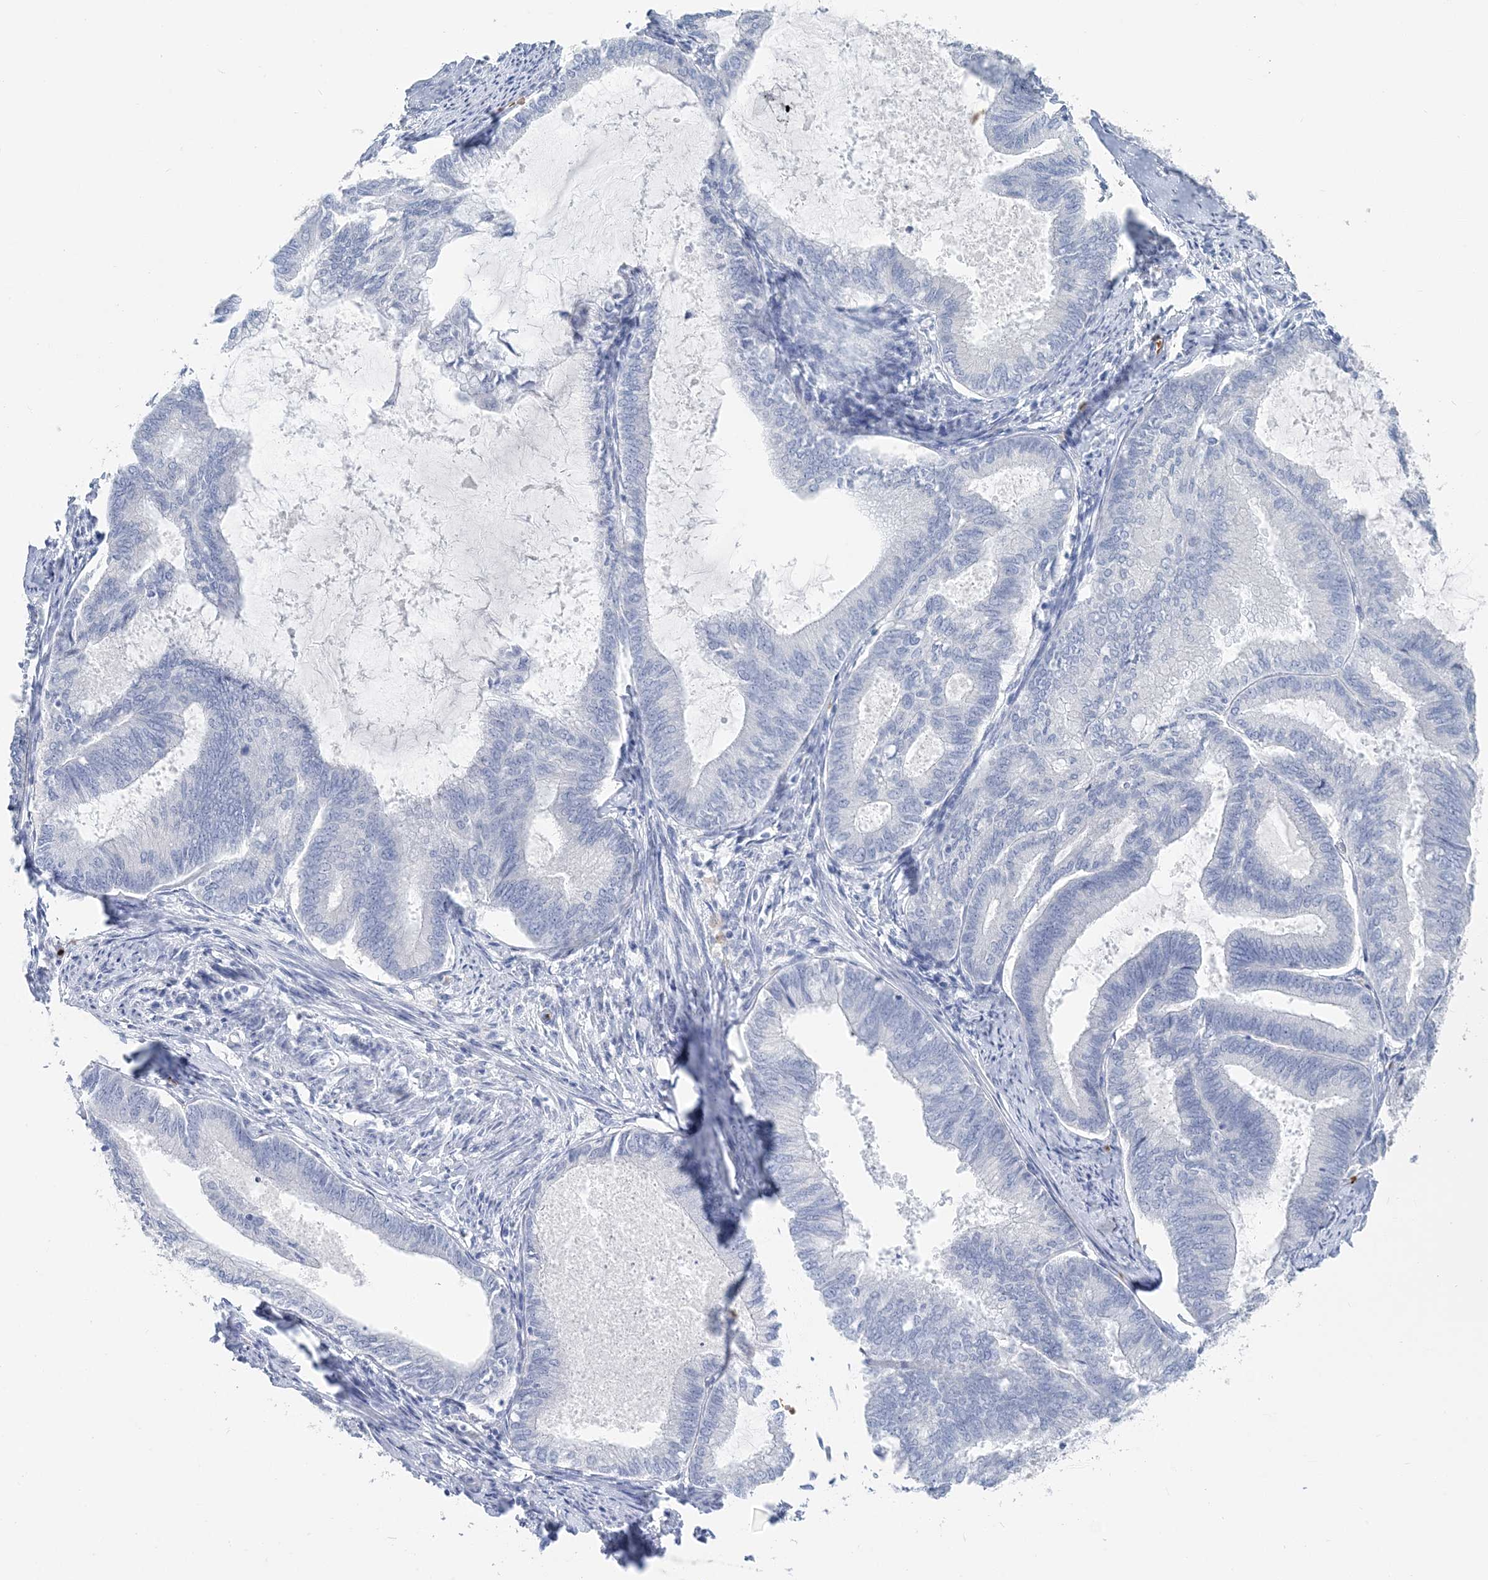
{"staining": {"intensity": "negative", "quantity": "none", "location": "none"}, "tissue": "endometrial cancer", "cell_type": "Tumor cells", "image_type": "cancer", "snomed": [{"axis": "morphology", "description": "Adenocarcinoma, NOS"}, {"axis": "topography", "description": "Endometrium"}], "caption": "Histopathology image shows no significant protein positivity in tumor cells of endometrial adenocarcinoma. The staining is performed using DAB brown chromogen with nuclei counter-stained in using hematoxylin.", "gene": "HBA2", "patient": {"sex": "female", "age": 86}}